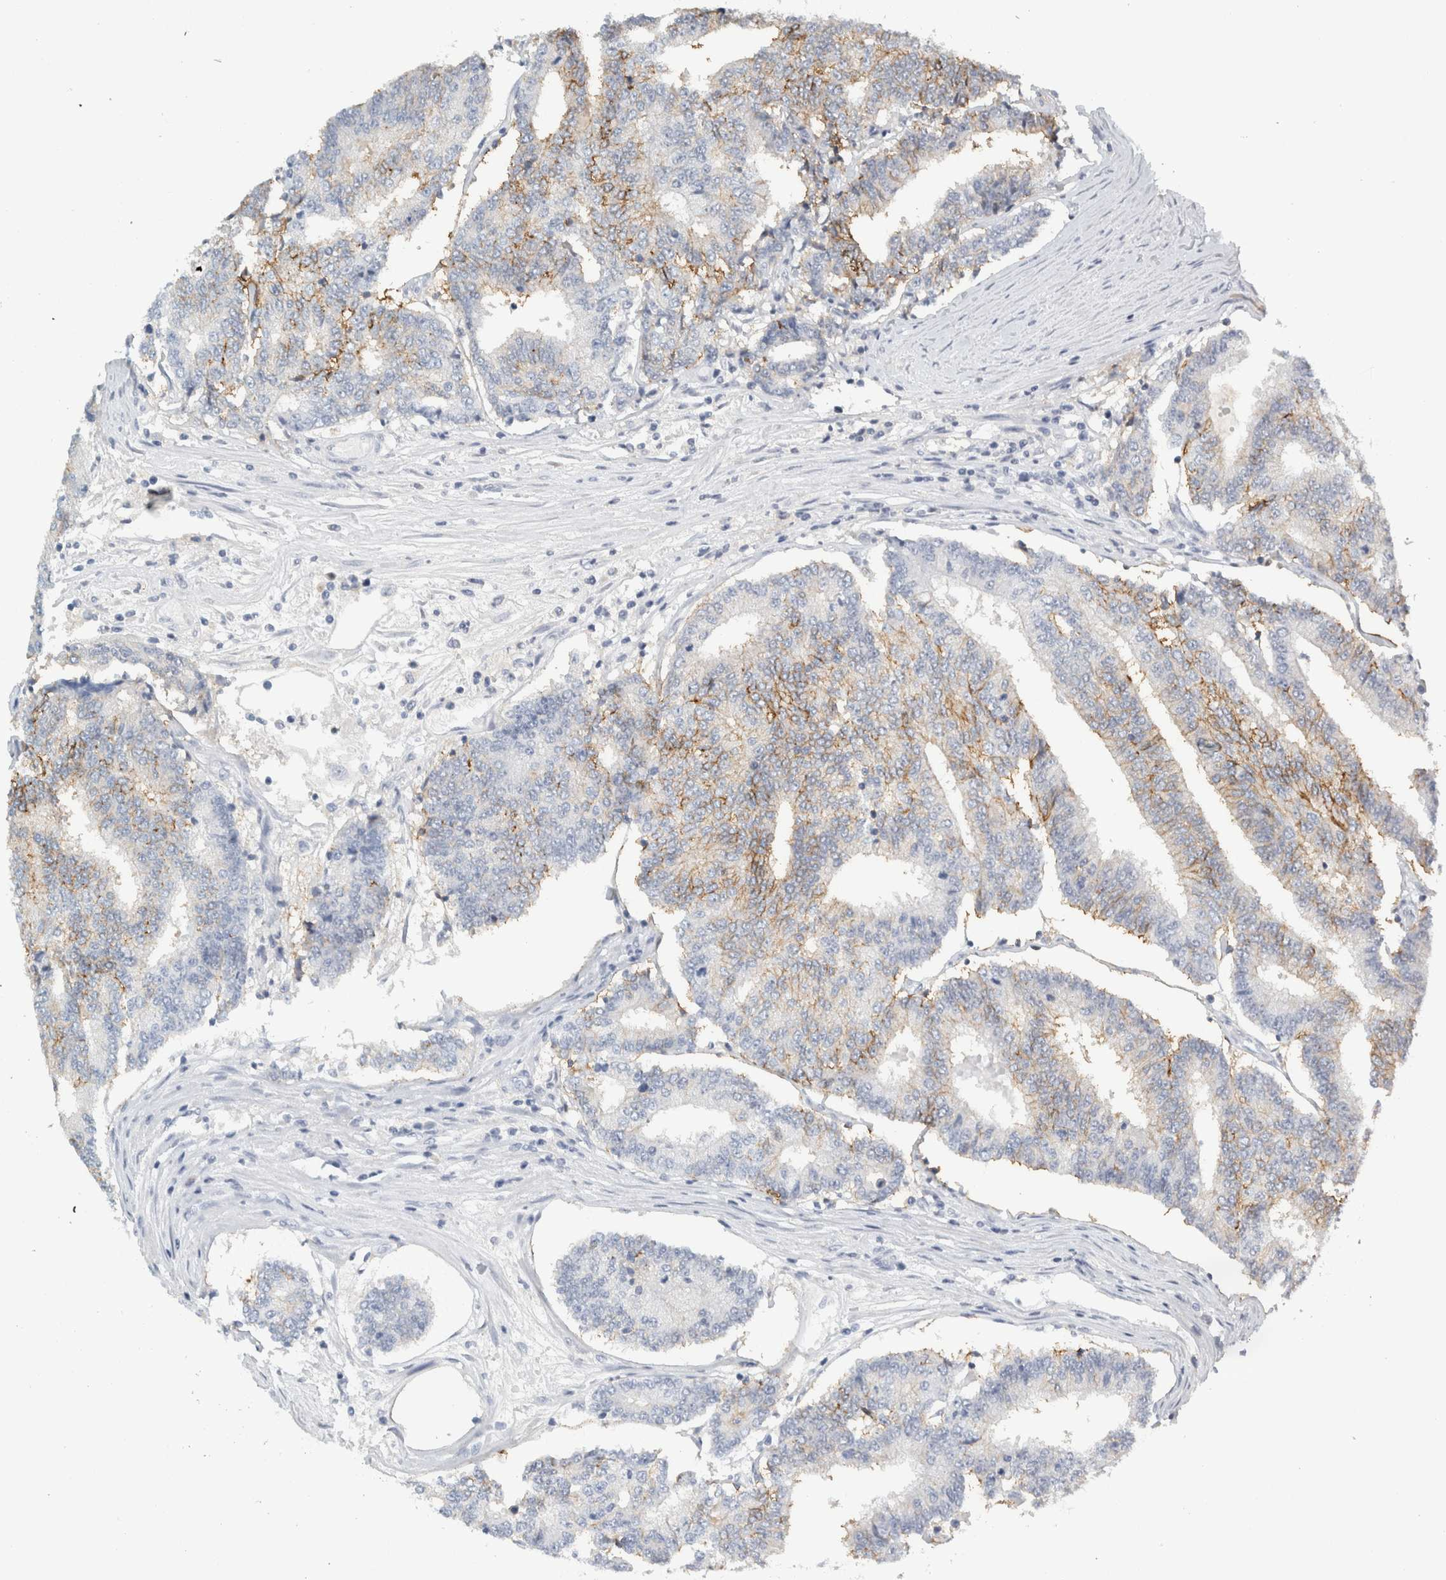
{"staining": {"intensity": "moderate", "quantity": "25%-75%", "location": "cytoplasmic/membranous"}, "tissue": "prostate cancer", "cell_type": "Tumor cells", "image_type": "cancer", "snomed": [{"axis": "morphology", "description": "Normal tissue, NOS"}, {"axis": "morphology", "description": "Adenocarcinoma, High grade"}, {"axis": "topography", "description": "Prostate"}, {"axis": "topography", "description": "Seminal veicle"}], "caption": "A medium amount of moderate cytoplasmic/membranous positivity is seen in approximately 25%-75% of tumor cells in adenocarcinoma (high-grade) (prostate) tissue. The staining is performed using DAB (3,3'-diaminobenzidine) brown chromogen to label protein expression. The nuclei are counter-stained blue using hematoxylin.", "gene": "TSPAN8", "patient": {"sex": "male", "age": 55}}